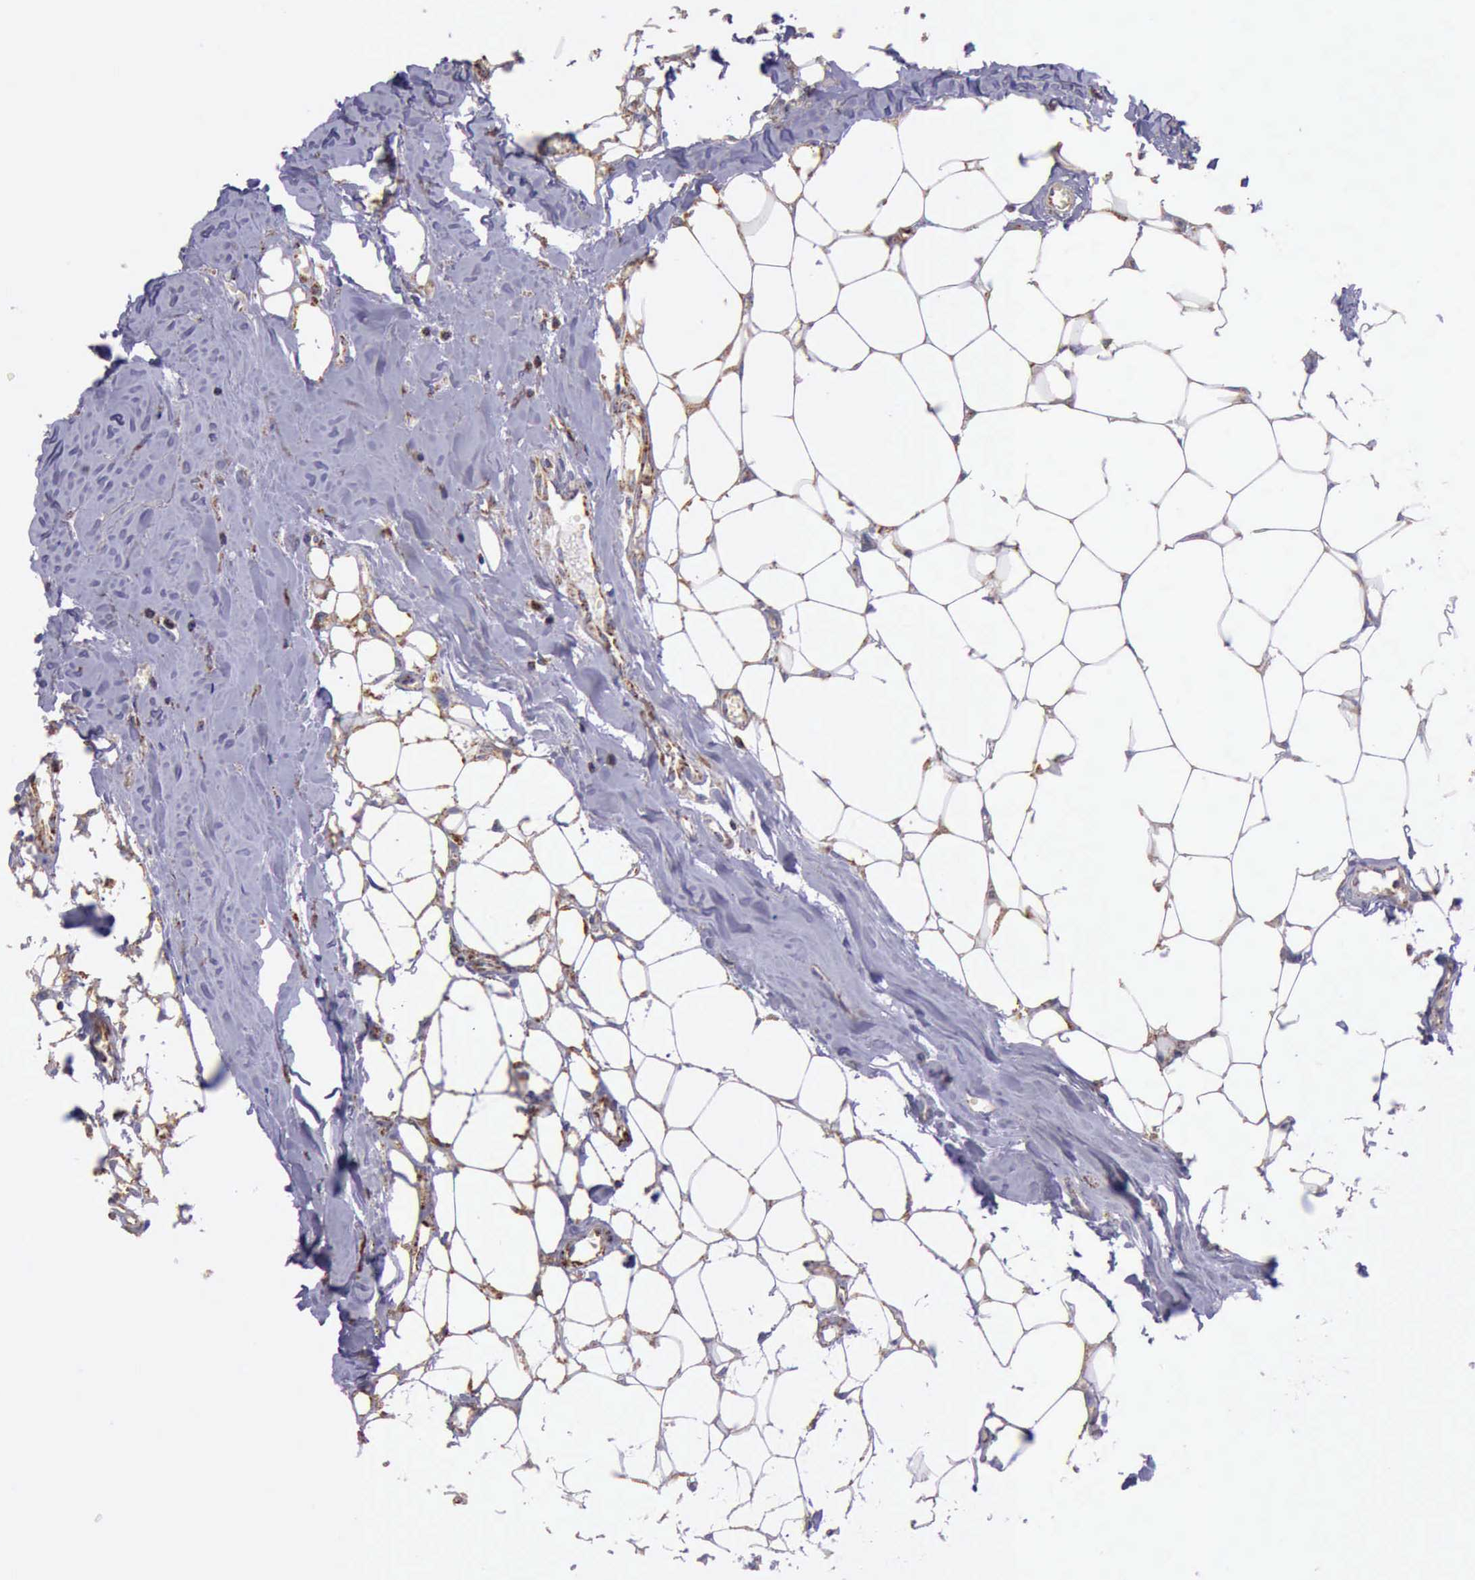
{"staining": {"intensity": "moderate", "quantity": ">75%", "location": "cytoplasmic/membranous"}, "tissue": "head and neck cancer", "cell_type": "Tumor cells", "image_type": "cancer", "snomed": [{"axis": "morphology", "description": "Squamous cell carcinoma, NOS"}, {"axis": "topography", "description": "Oral tissue"}, {"axis": "topography", "description": "Head-Neck"}], "caption": "Immunohistochemical staining of head and neck cancer (squamous cell carcinoma) displays moderate cytoplasmic/membranous protein staining in approximately >75% of tumor cells.", "gene": "TXN2", "patient": {"sex": "female", "age": 82}}